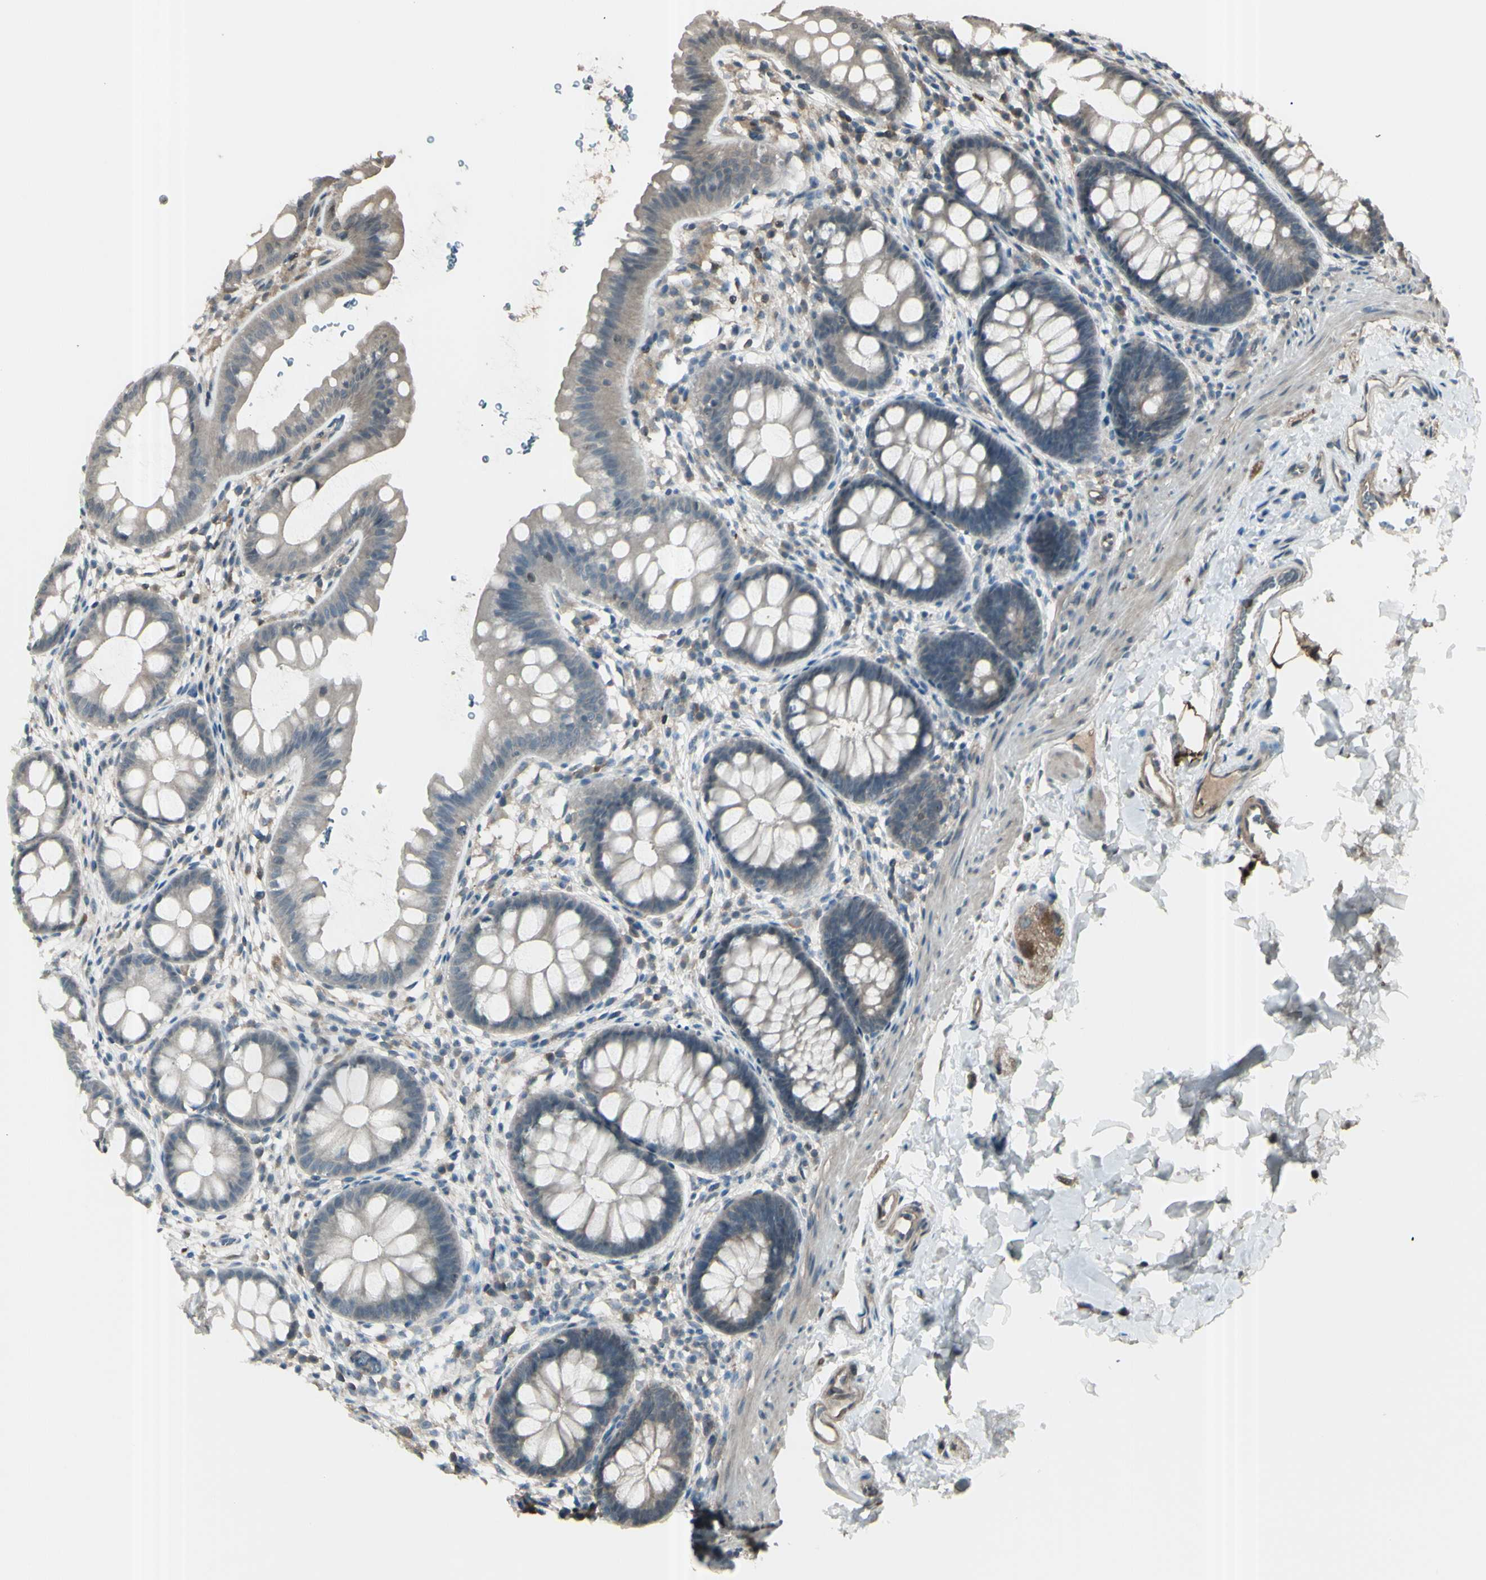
{"staining": {"intensity": "weak", "quantity": ">75%", "location": "cytoplasmic/membranous"}, "tissue": "rectum", "cell_type": "Glandular cells", "image_type": "normal", "snomed": [{"axis": "morphology", "description": "Normal tissue, NOS"}, {"axis": "topography", "description": "Rectum"}], "caption": "This is a photomicrograph of immunohistochemistry staining of benign rectum, which shows weak staining in the cytoplasmic/membranous of glandular cells.", "gene": "GNAS", "patient": {"sex": "female", "age": 24}}